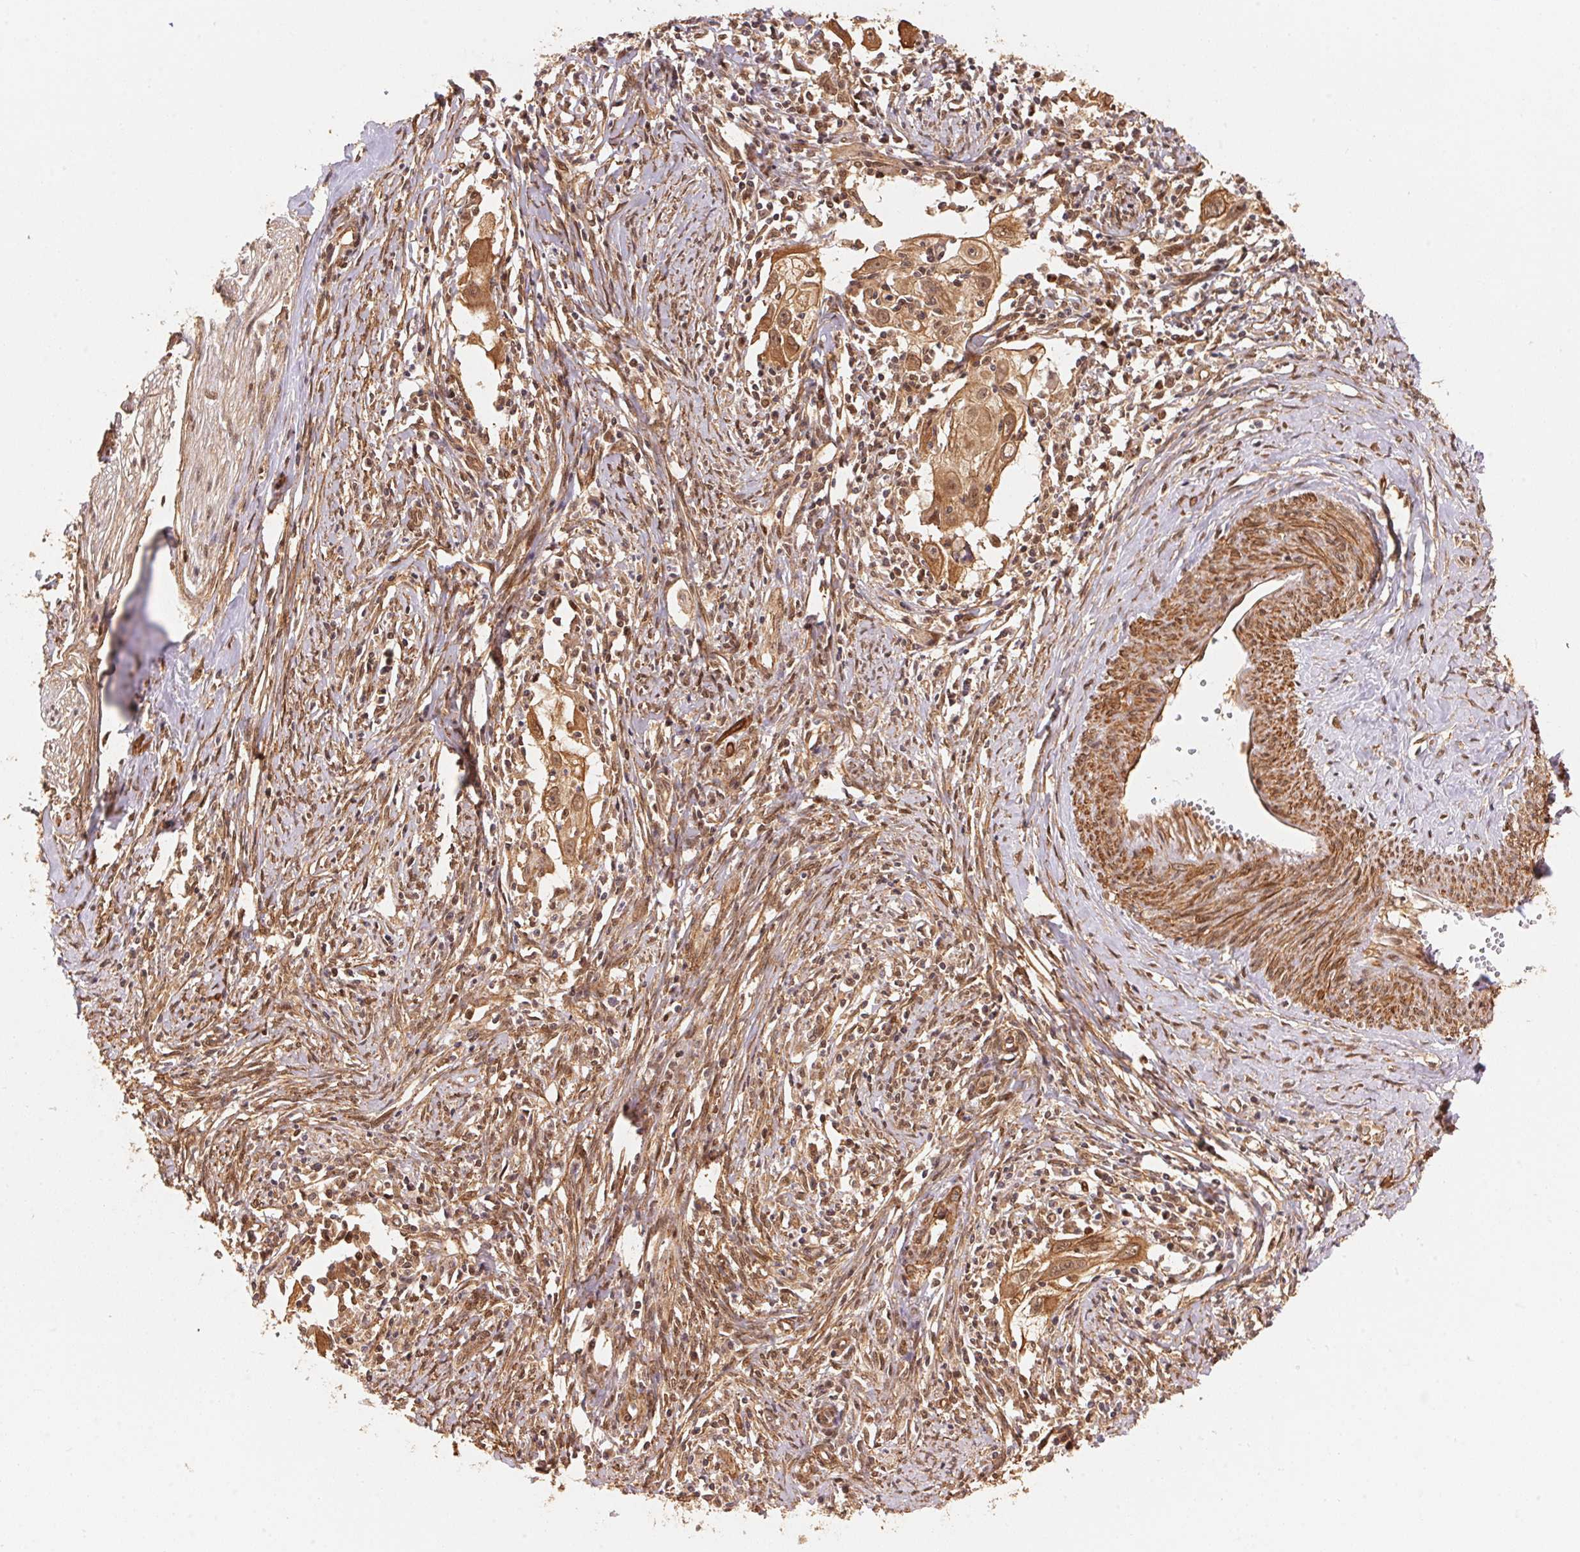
{"staining": {"intensity": "moderate", "quantity": ">75%", "location": "cytoplasmic/membranous,nuclear"}, "tissue": "cervical cancer", "cell_type": "Tumor cells", "image_type": "cancer", "snomed": [{"axis": "morphology", "description": "Squamous cell carcinoma, NOS"}, {"axis": "topography", "description": "Cervix"}], "caption": "Human cervical squamous cell carcinoma stained with a protein marker exhibits moderate staining in tumor cells.", "gene": "TNIP2", "patient": {"sex": "female", "age": 30}}